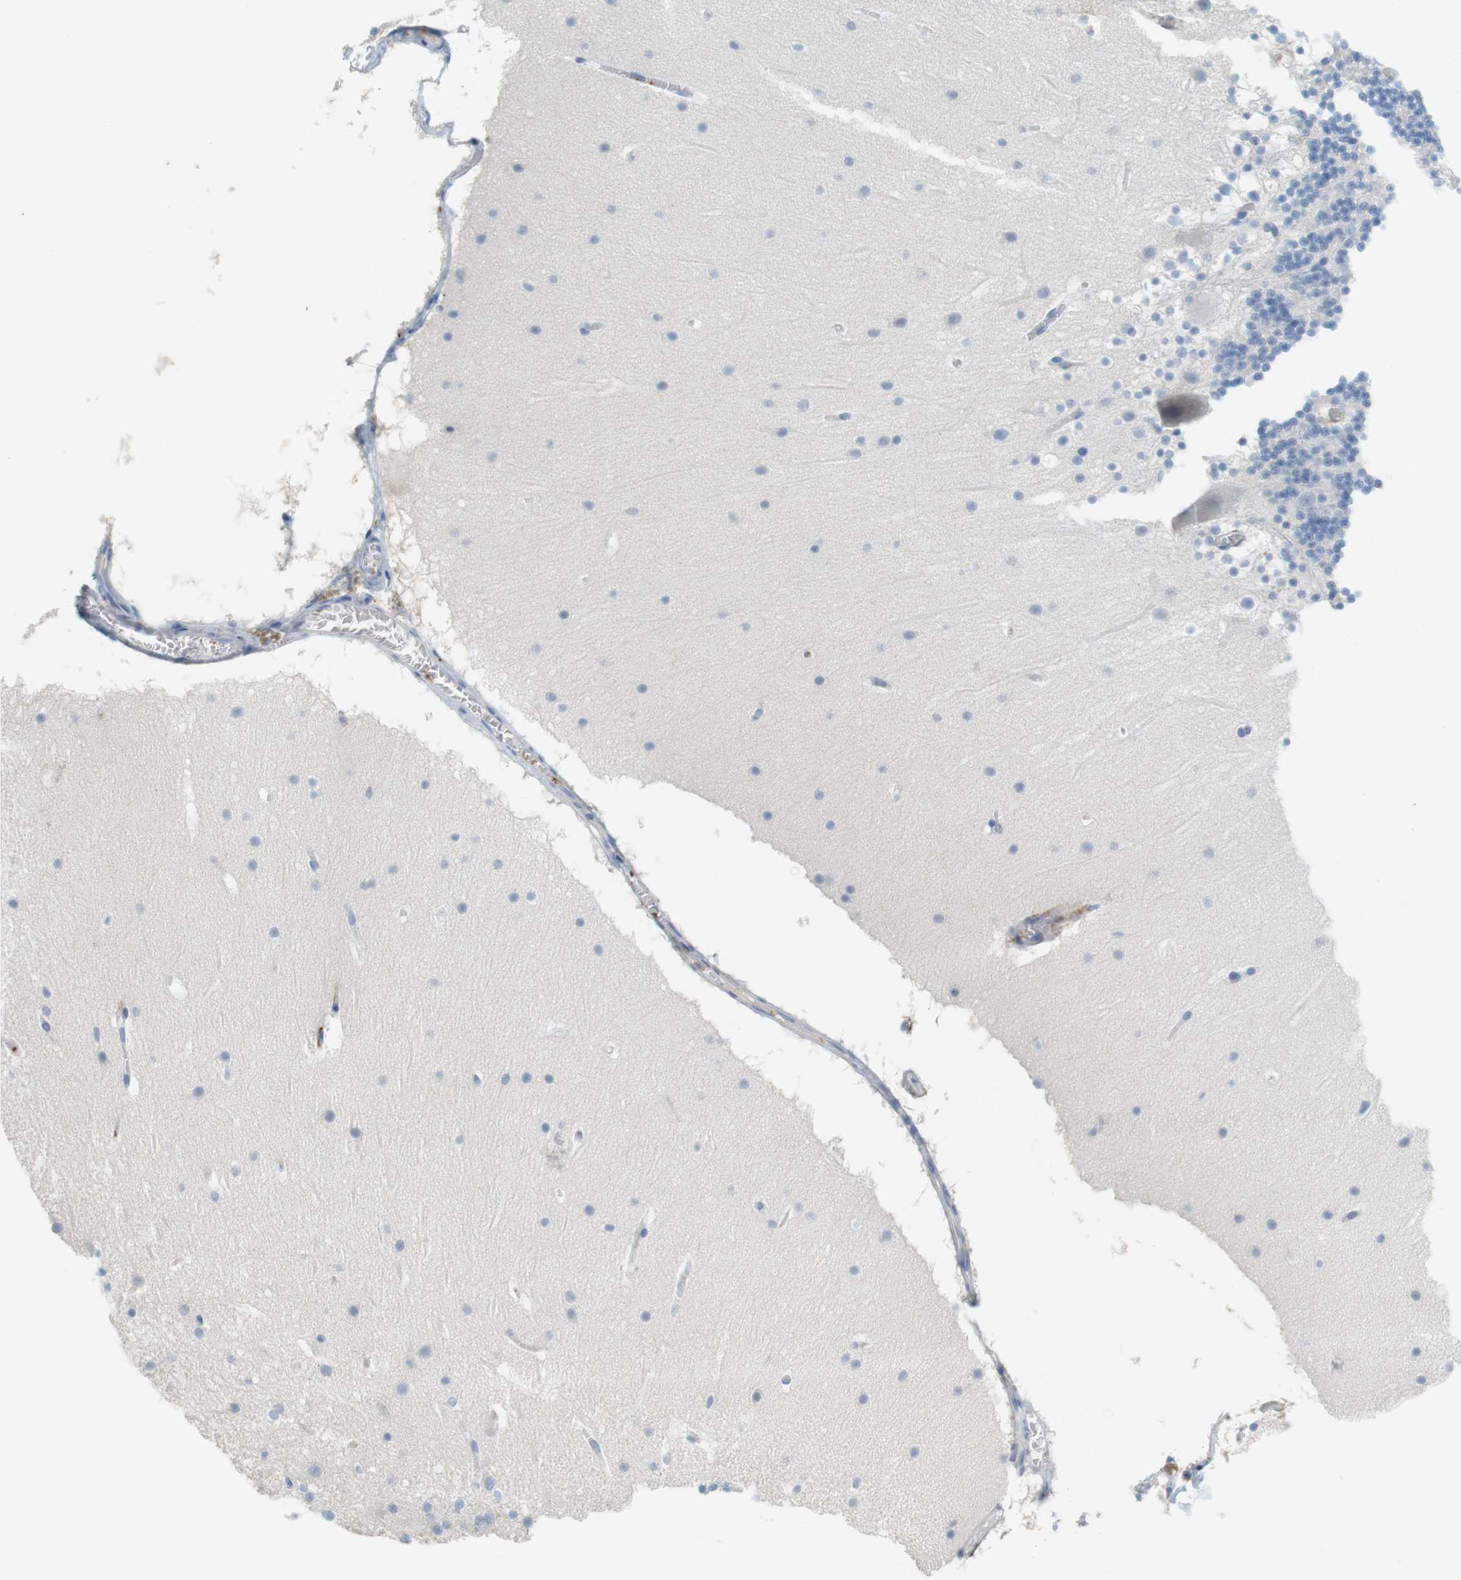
{"staining": {"intensity": "negative", "quantity": "none", "location": "none"}, "tissue": "cerebellum", "cell_type": "Cells in granular layer", "image_type": "normal", "snomed": [{"axis": "morphology", "description": "Normal tissue, NOS"}, {"axis": "topography", "description": "Cerebellum"}], "caption": "Normal cerebellum was stained to show a protein in brown. There is no significant staining in cells in granular layer. Nuclei are stained in blue.", "gene": "F2R", "patient": {"sex": "male", "age": 45}}